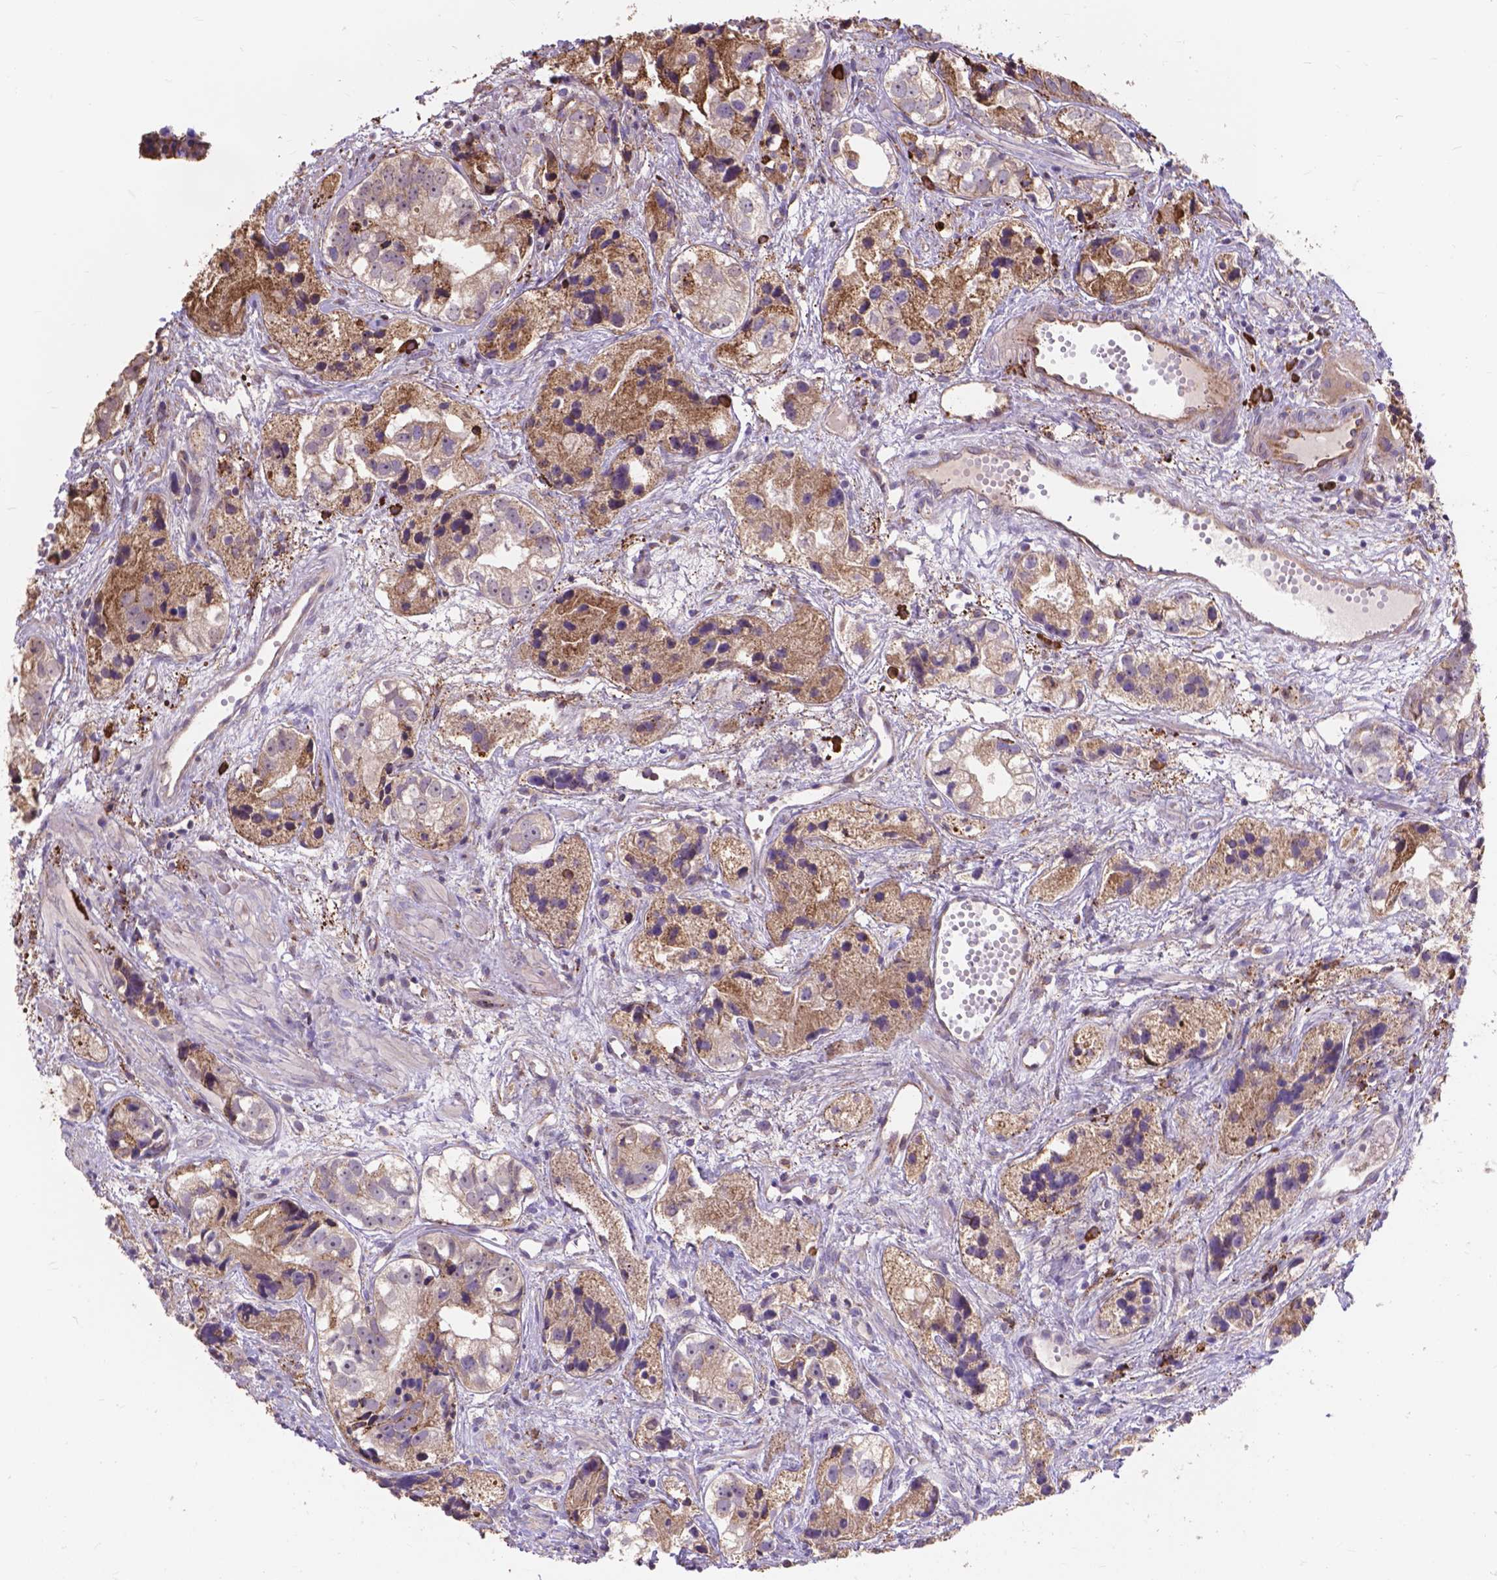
{"staining": {"intensity": "moderate", "quantity": "25%-75%", "location": "cytoplasmic/membranous"}, "tissue": "prostate cancer", "cell_type": "Tumor cells", "image_type": "cancer", "snomed": [{"axis": "morphology", "description": "Adenocarcinoma, High grade"}, {"axis": "topography", "description": "Prostate"}], "caption": "A photomicrograph showing moderate cytoplasmic/membranous staining in approximately 25%-75% of tumor cells in prostate cancer, as visualized by brown immunohistochemical staining.", "gene": "IPO11", "patient": {"sex": "male", "age": 68}}